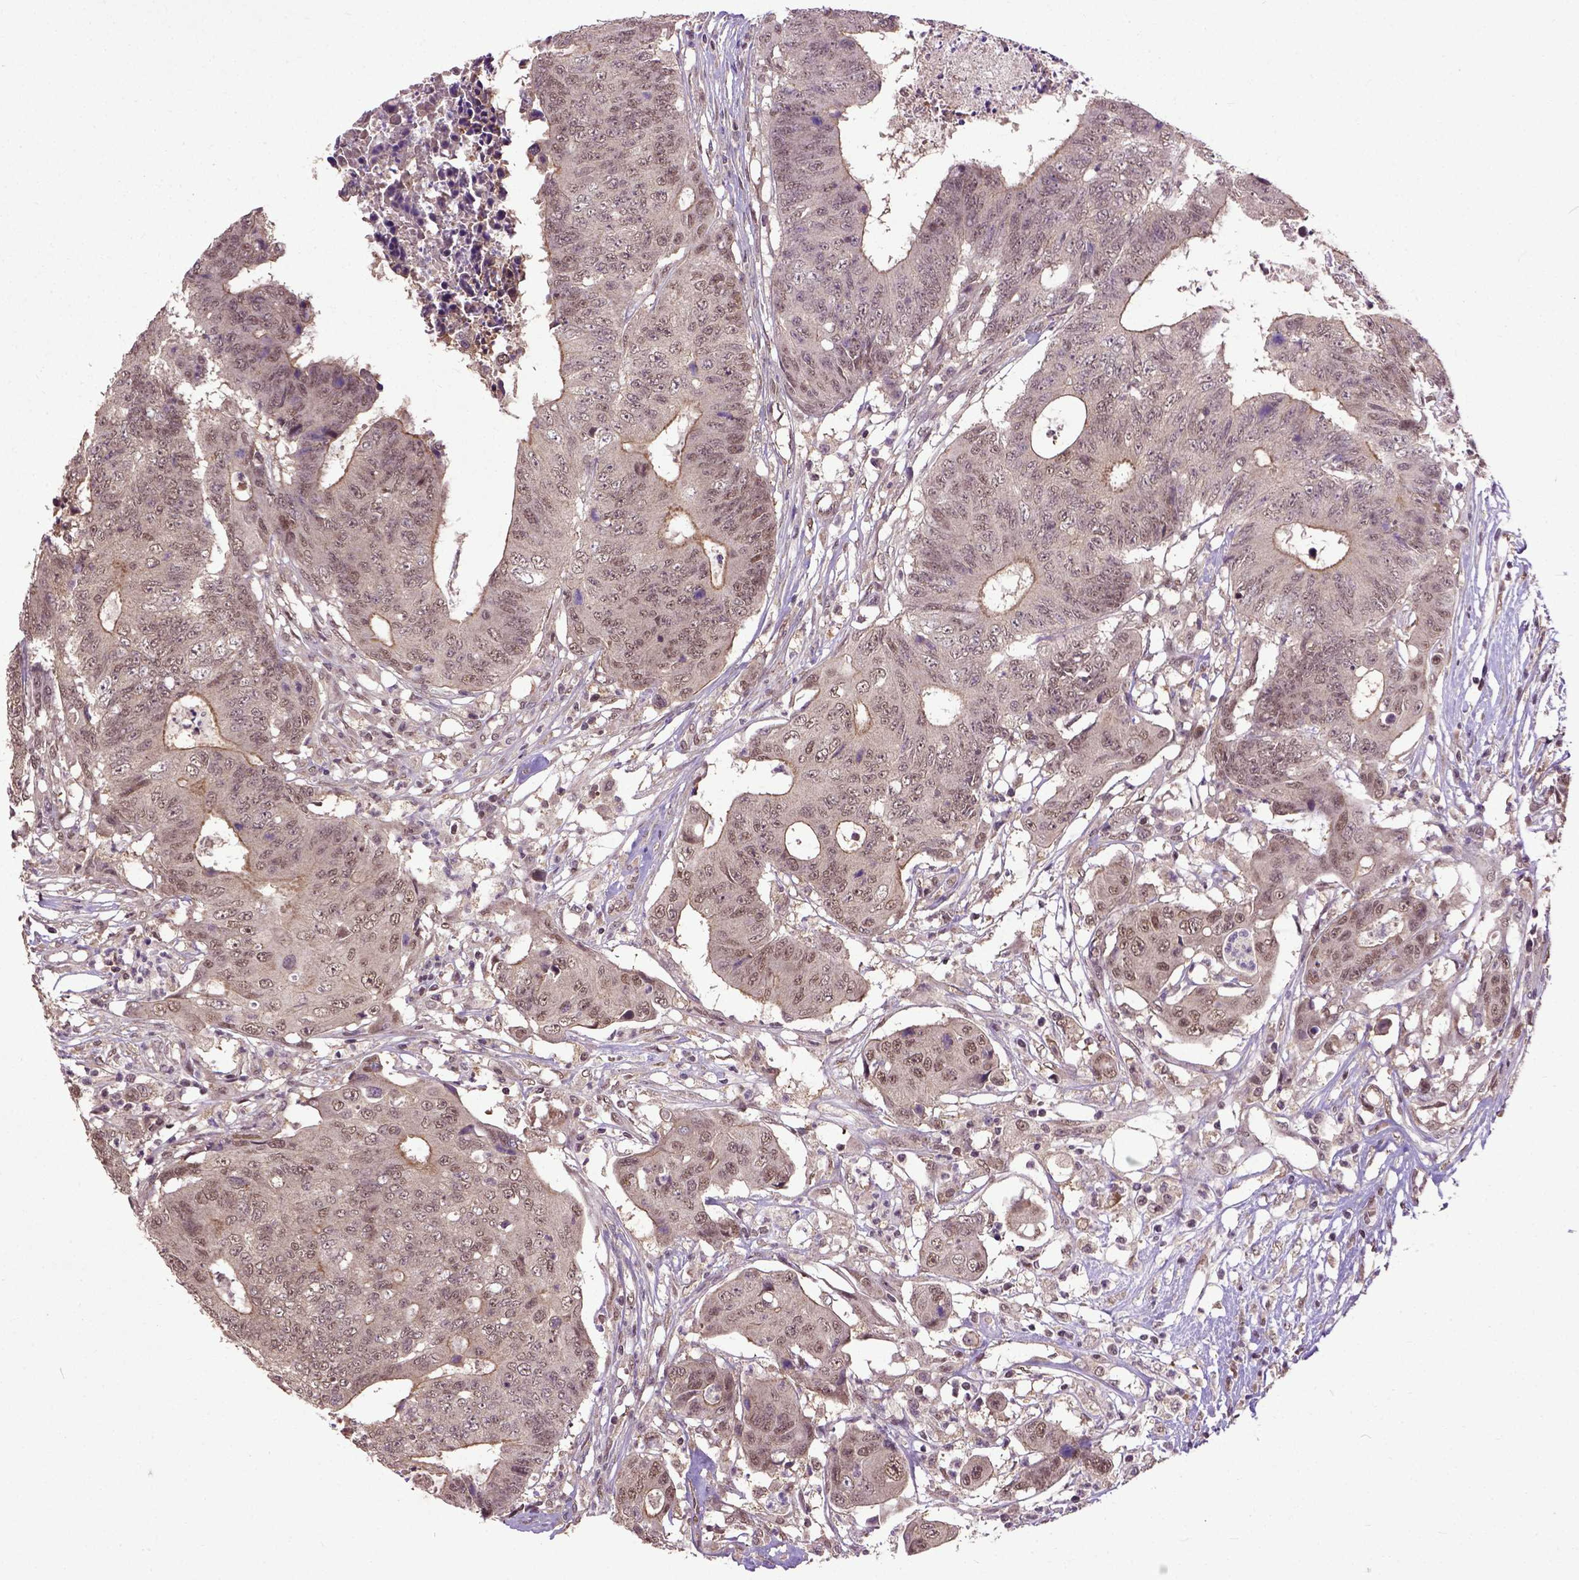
{"staining": {"intensity": "moderate", "quantity": "<25%", "location": "cytoplasmic/membranous,nuclear"}, "tissue": "colorectal cancer", "cell_type": "Tumor cells", "image_type": "cancer", "snomed": [{"axis": "morphology", "description": "Adenocarcinoma, NOS"}, {"axis": "topography", "description": "Colon"}], "caption": "A high-resolution micrograph shows immunohistochemistry staining of colorectal cancer (adenocarcinoma), which exhibits moderate cytoplasmic/membranous and nuclear positivity in about <25% of tumor cells.", "gene": "UBA3", "patient": {"sex": "female", "age": 48}}